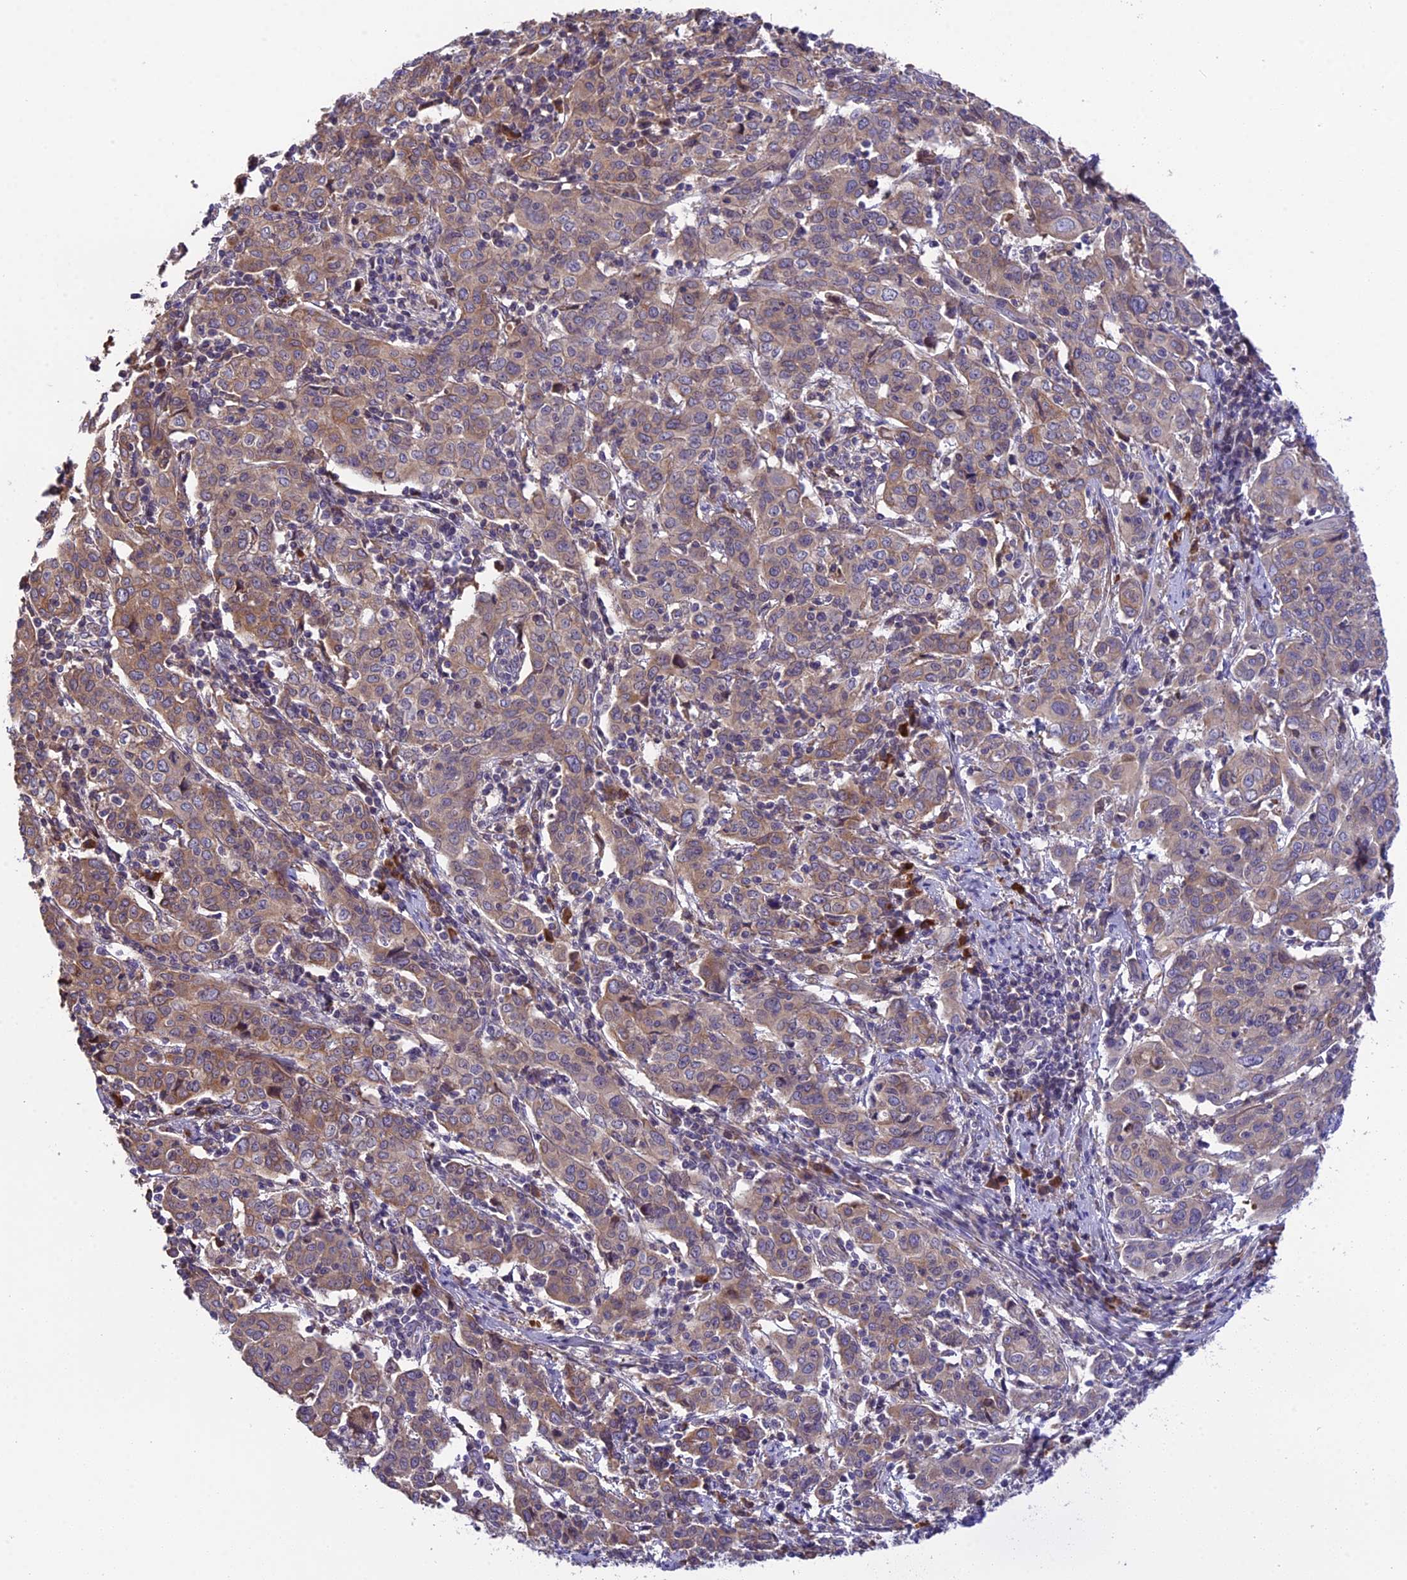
{"staining": {"intensity": "moderate", "quantity": ">75%", "location": "cytoplasmic/membranous"}, "tissue": "cervical cancer", "cell_type": "Tumor cells", "image_type": "cancer", "snomed": [{"axis": "morphology", "description": "Squamous cell carcinoma, NOS"}, {"axis": "topography", "description": "Cervix"}], "caption": "This photomicrograph reveals cervical cancer stained with immunohistochemistry to label a protein in brown. The cytoplasmic/membranous of tumor cells show moderate positivity for the protein. Nuclei are counter-stained blue.", "gene": "ABCC10", "patient": {"sex": "female", "age": 67}}